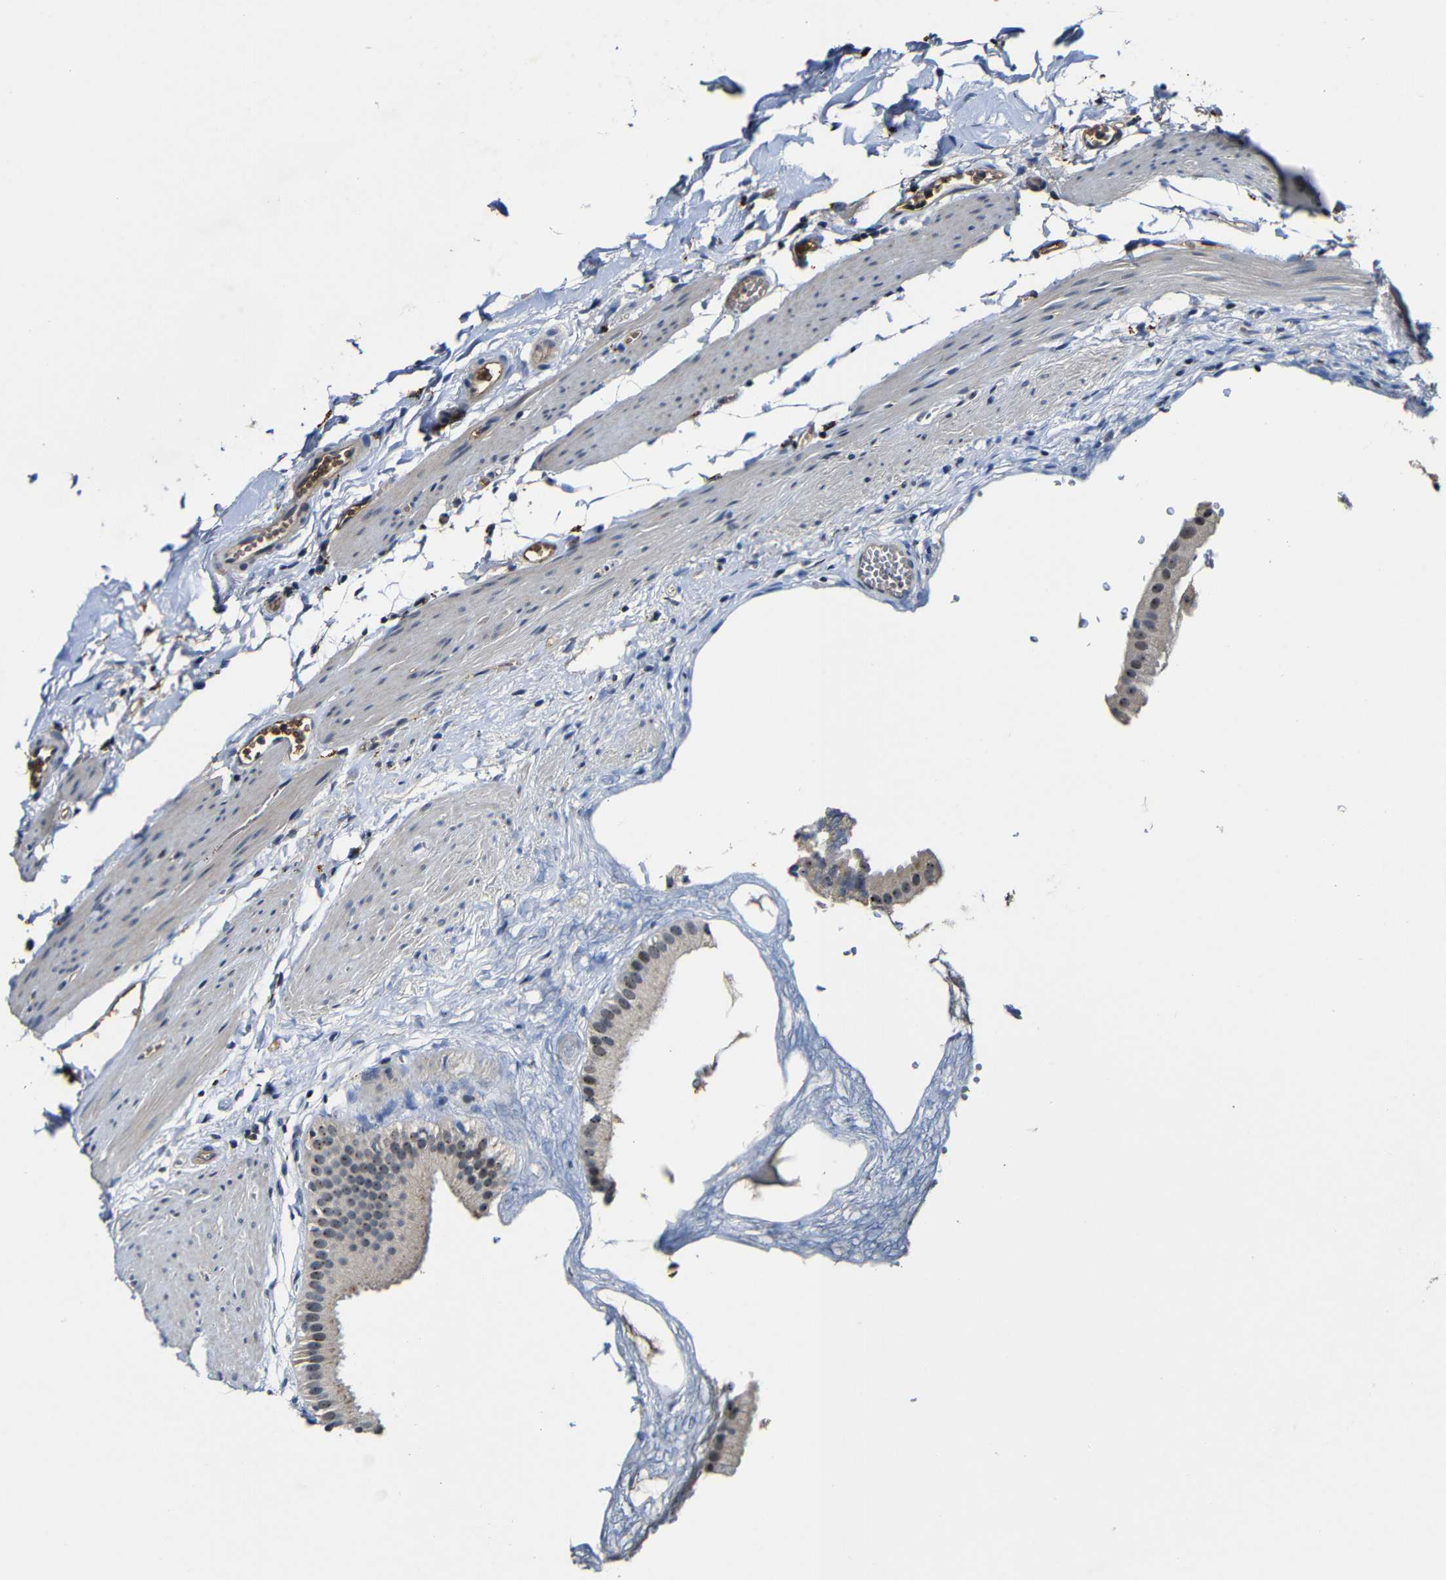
{"staining": {"intensity": "moderate", "quantity": ">75%", "location": "cytoplasmic/membranous,nuclear"}, "tissue": "gallbladder", "cell_type": "Glandular cells", "image_type": "normal", "snomed": [{"axis": "morphology", "description": "Normal tissue, NOS"}, {"axis": "topography", "description": "Gallbladder"}], "caption": "Moderate cytoplasmic/membranous,nuclear staining for a protein is identified in approximately >75% of glandular cells of normal gallbladder using IHC.", "gene": "MYC", "patient": {"sex": "female", "age": 64}}